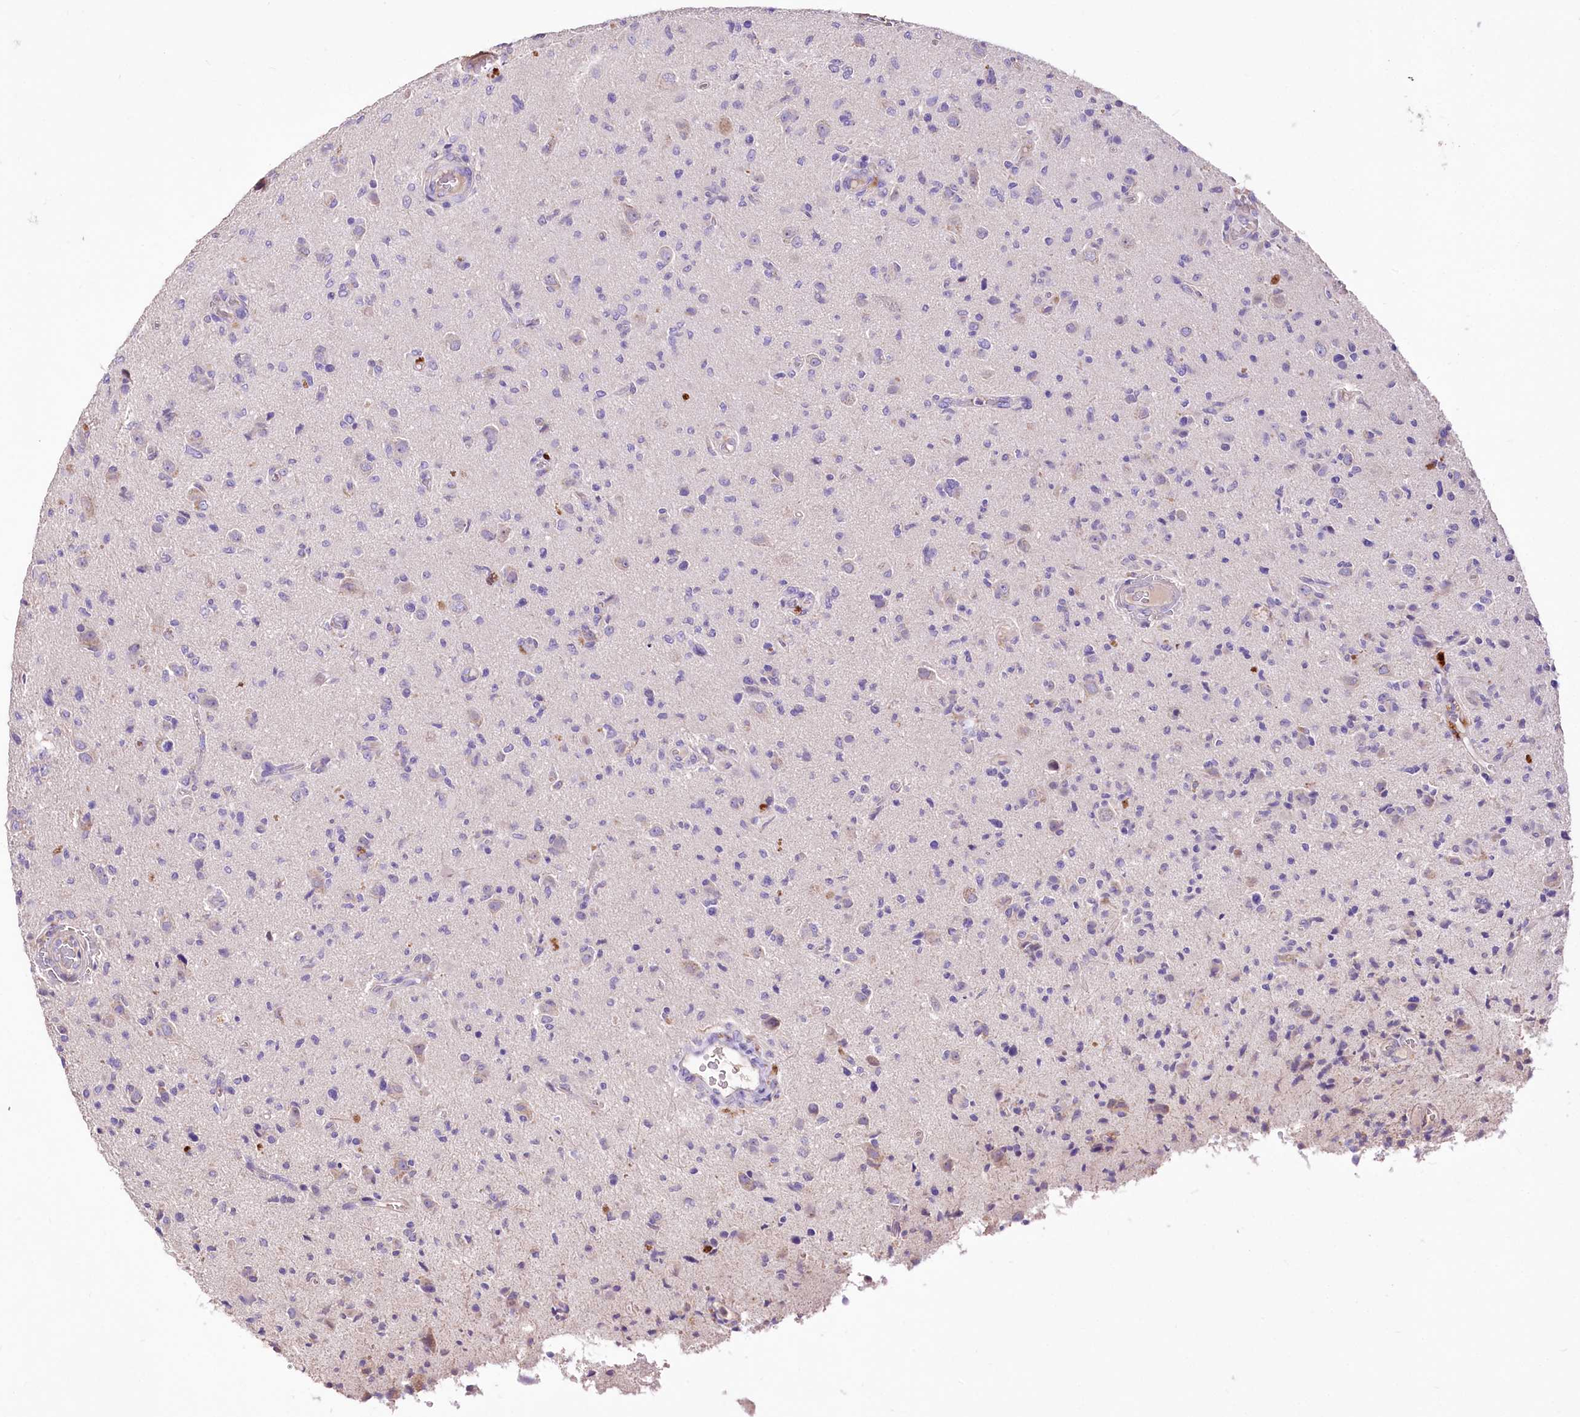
{"staining": {"intensity": "negative", "quantity": "none", "location": "none"}, "tissue": "glioma", "cell_type": "Tumor cells", "image_type": "cancer", "snomed": [{"axis": "morphology", "description": "Glioma, malignant, High grade"}, {"axis": "topography", "description": "Brain"}], "caption": "High power microscopy photomicrograph of an immunohistochemistry histopathology image of high-grade glioma (malignant), revealing no significant expression in tumor cells. Brightfield microscopy of immunohistochemistry stained with DAB (brown) and hematoxylin (blue), captured at high magnification.", "gene": "PCYOX1L", "patient": {"sex": "female", "age": 57}}